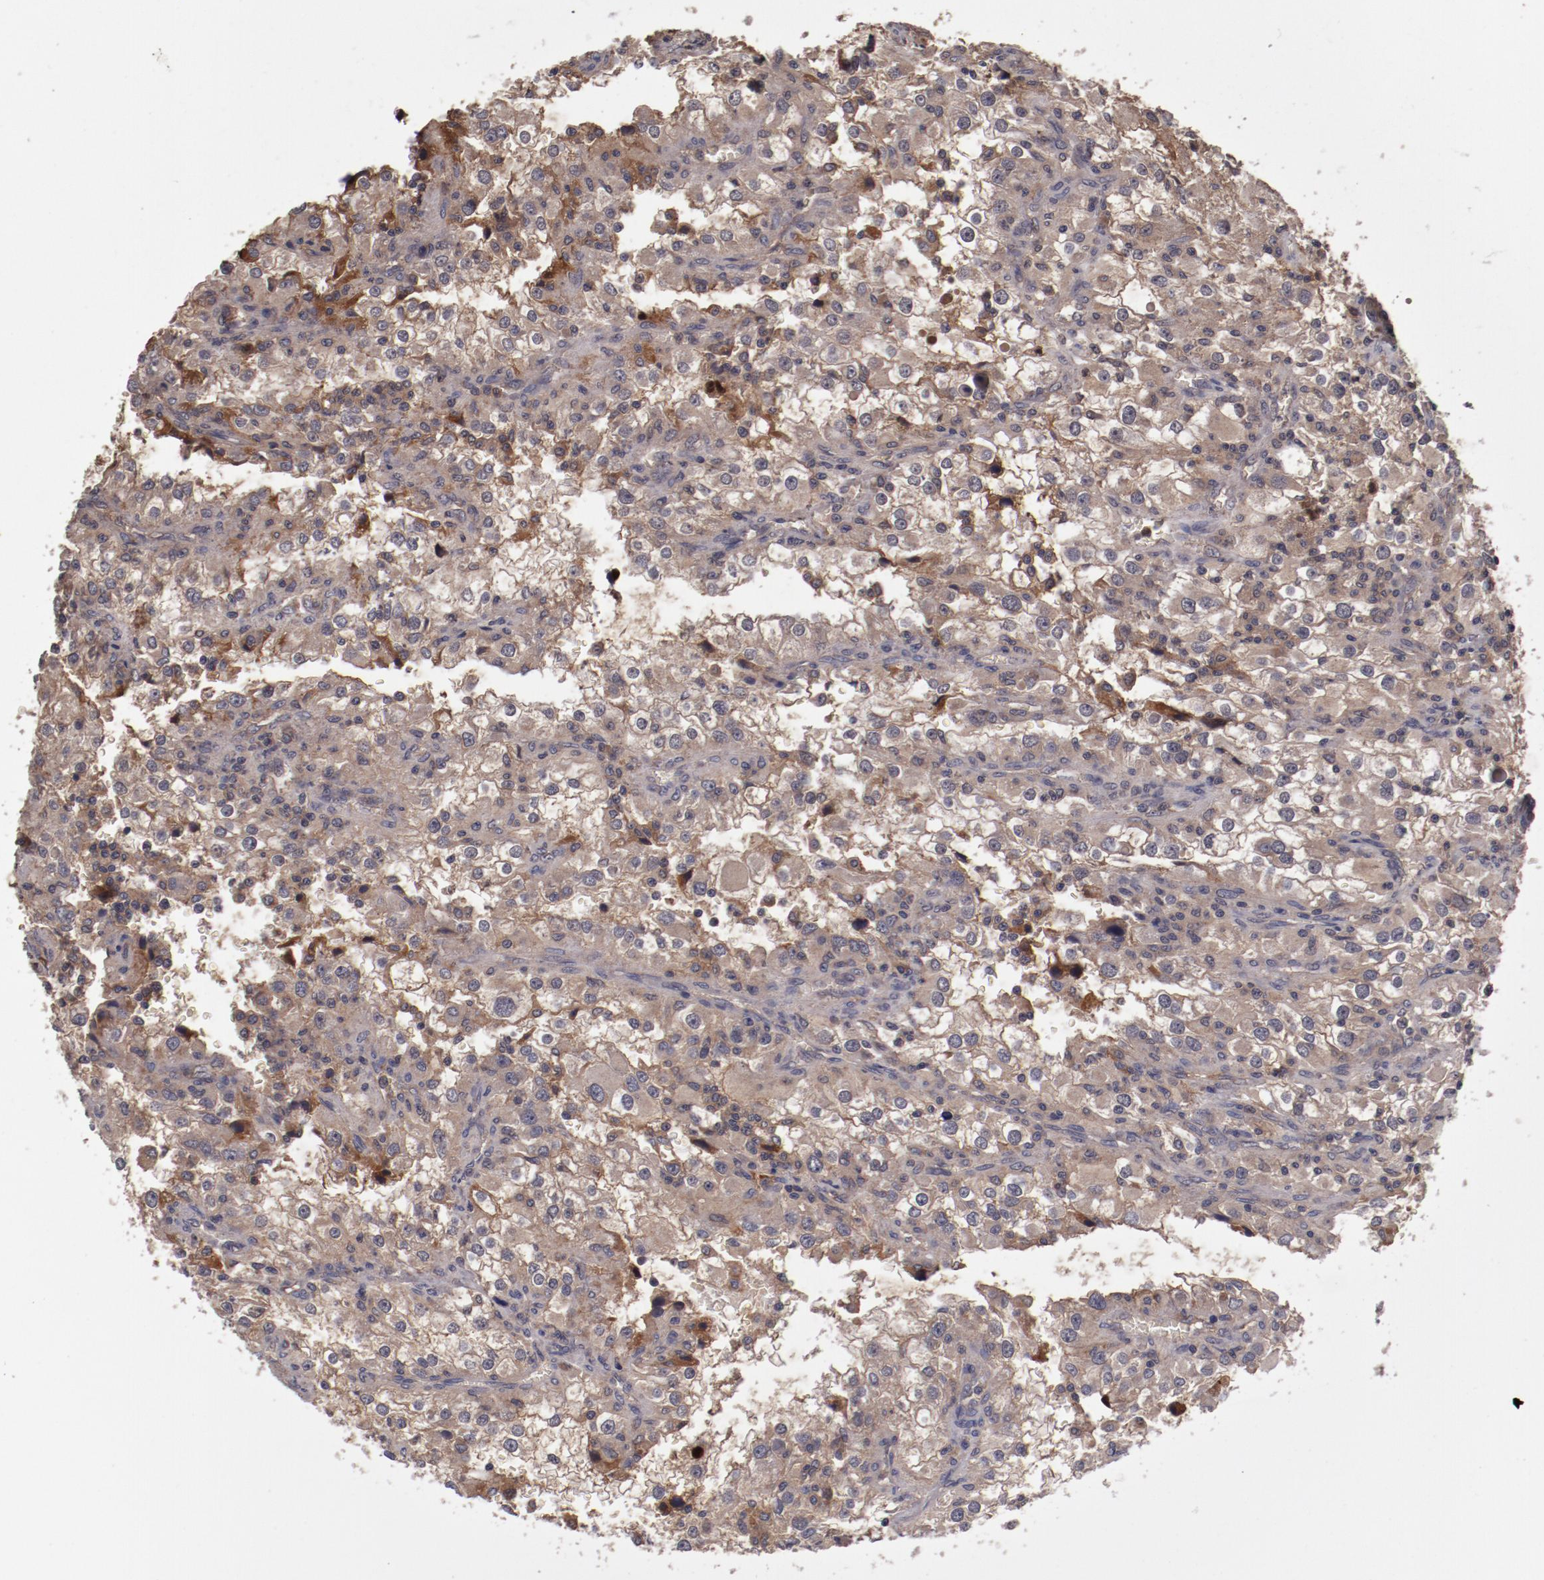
{"staining": {"intensity": "moderate", "quantity": ">75%", "location": "cytoplasmic/membranous"}, "tissue": "renal cancer", "cell_type": "Tumor cells", "image_type": "cancer", "snomed": [{"axis": "morphology", "description": "Adenocarcinoma, NOS"}, {"axis": "topography", "description": "Kidney"}], "caption": "Moderate cytoplasmic/membranous staining for a protein is seen in approximately >75% of tumor cells of renal adenocarcinoma using IHC.", "gene": "CP", "patient": {"sex": "female", "age": 52}}